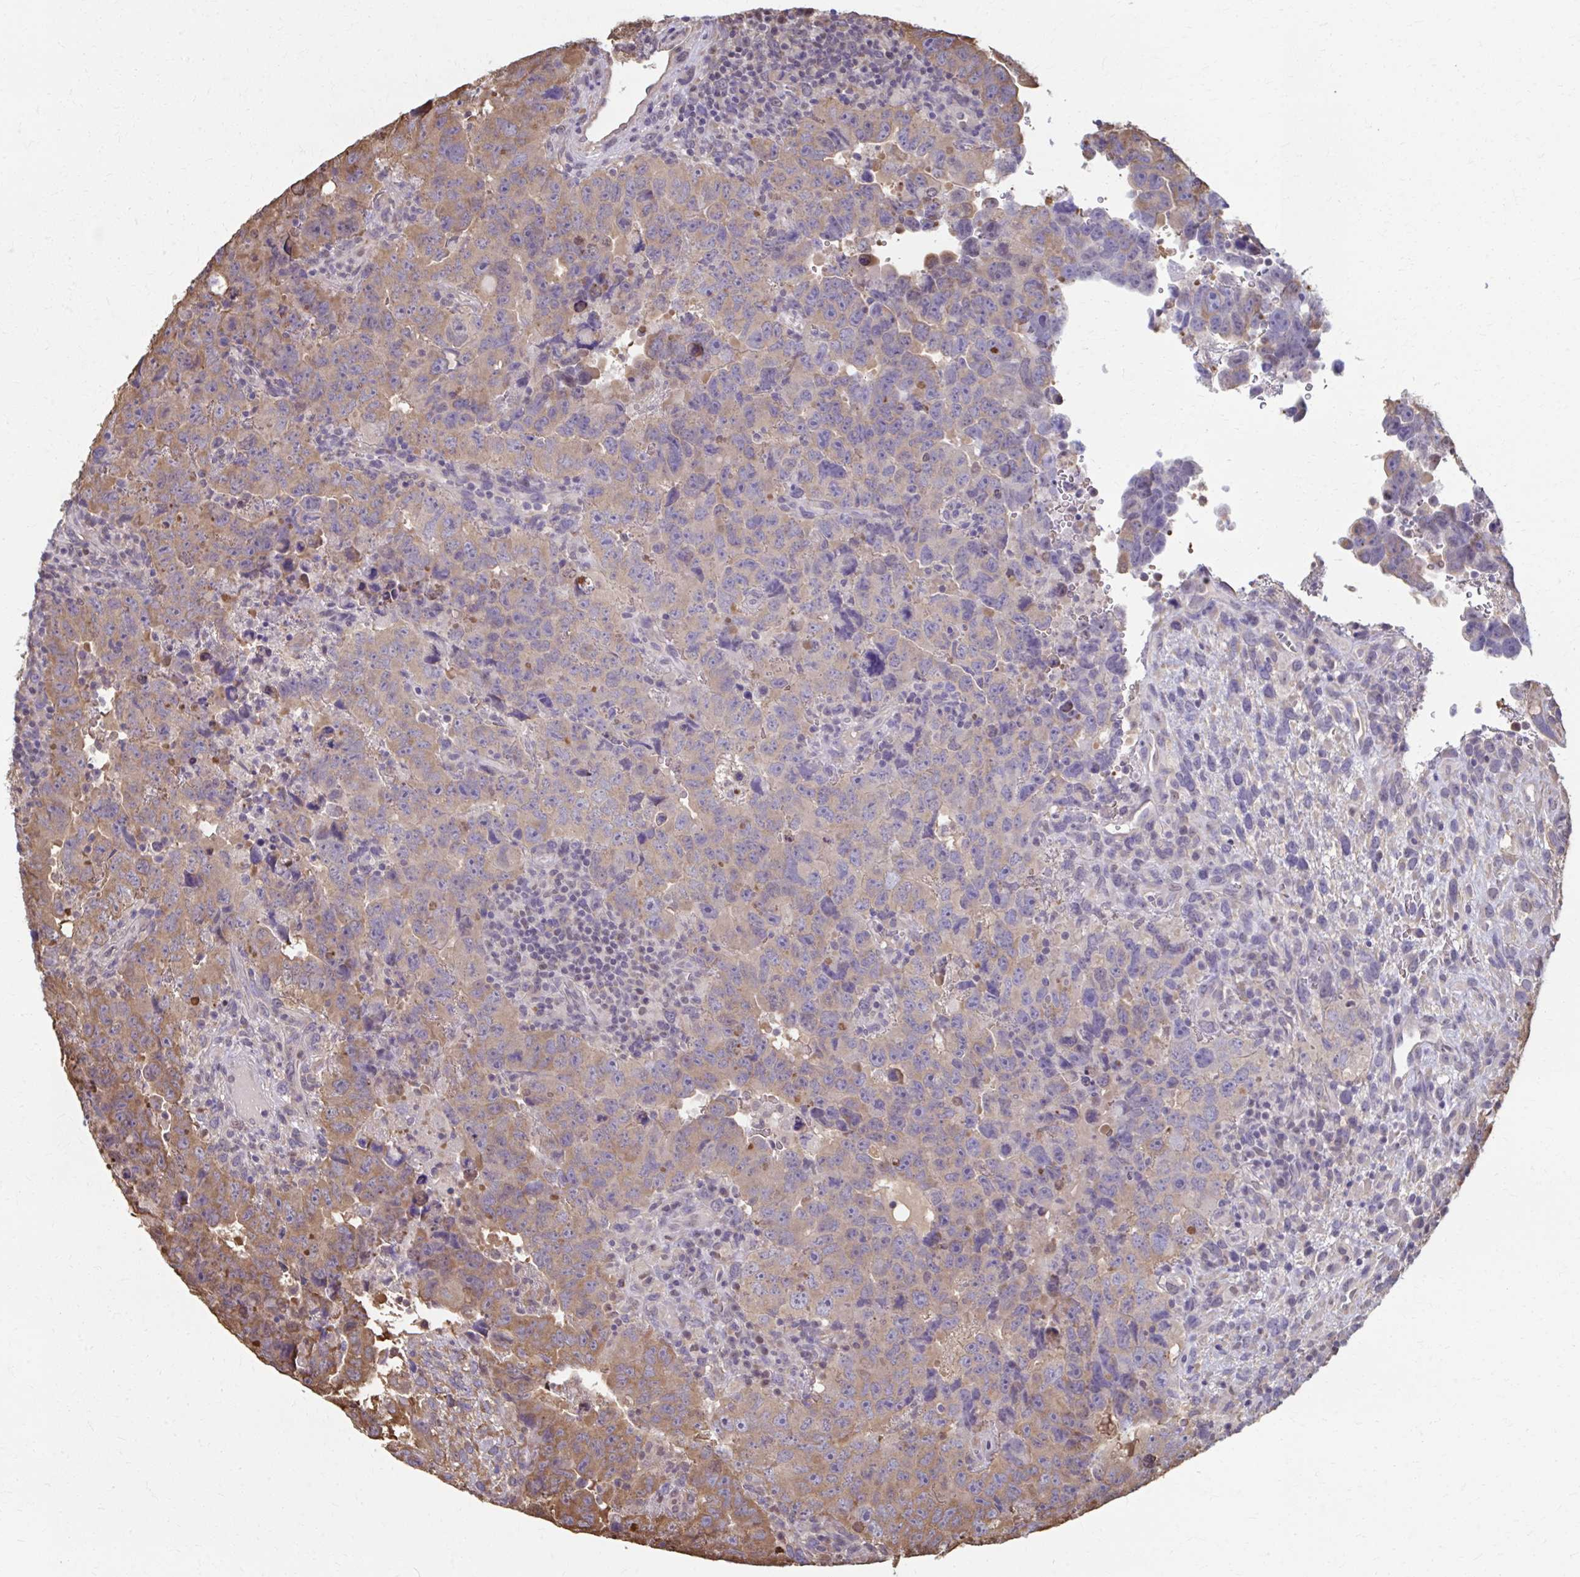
{"staining": {"intensity": "weak", "quantity": "25%-75%", "location": "cytoplasmic/membranous"}, "tissue": "testis cancer", "cell_type": "Tumor cells", "image_type": "cancer", "snomed": [{"axis": "morphology", "description": "Carcinoma, Embryonal, NOS"}, {"axis": "topography", "description": "Testis"}], "caption": "This histopathology image shows immunohistochemistry staining of human embryonal carcinoma (testis), with low weak cytoplasmic/membranous staining in approximately 25%-75% of tumor cells.", "gene": "ING4", "patient": {"sex": "male", "age": 24}}